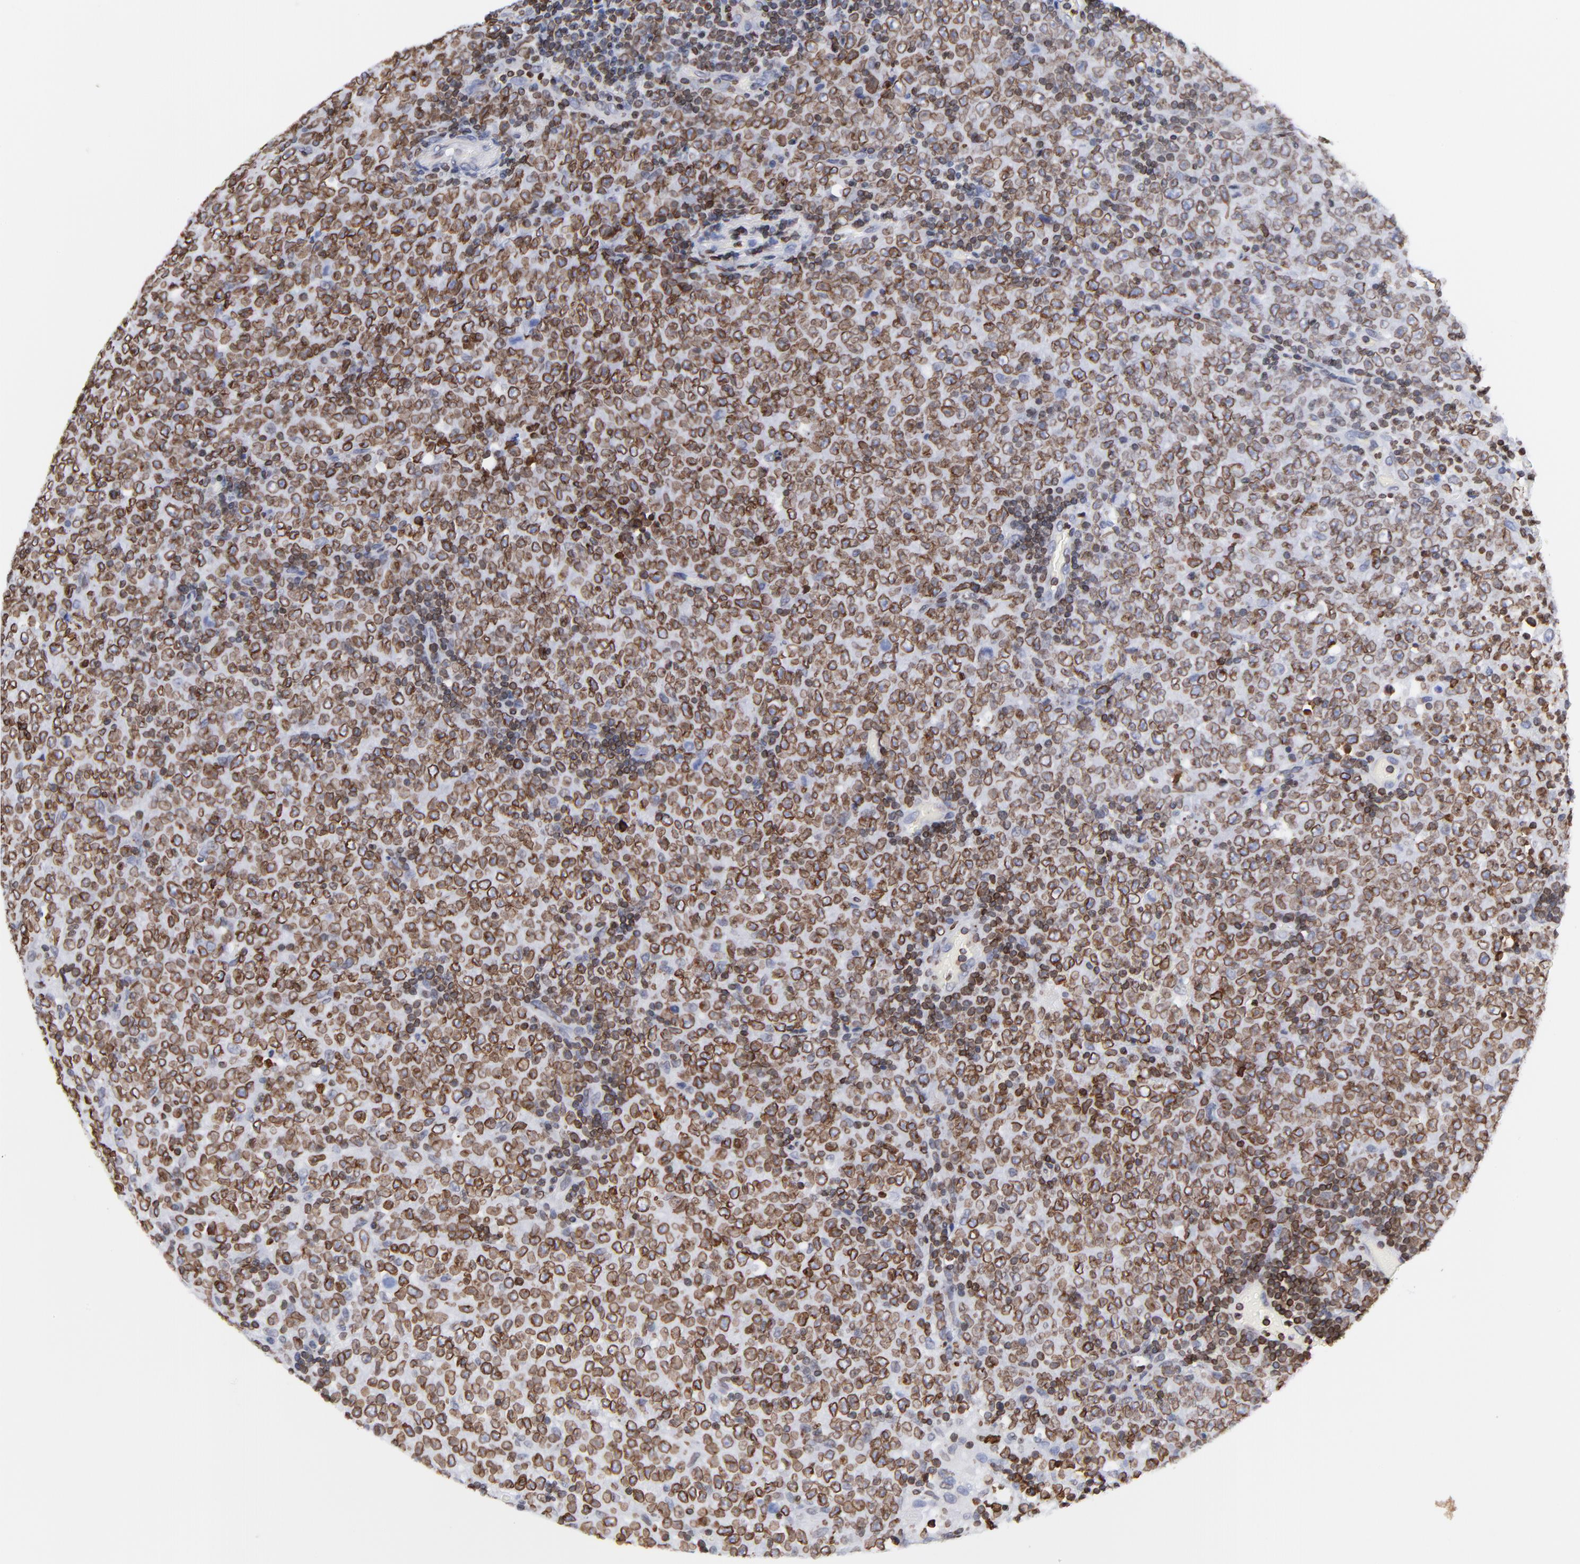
{"staining": {"intensity": "strong", "quantity": ">75%", "location": "cytoplasmic/membranous,nuclear"}, "tissue": "lymphoma", "cell_type": "Tumor cells", "image_type": "cancer", "snomed": [{"axis": "morphology", "description": "Malignant lymphoma, non-Hodgkin's type, High grade"}, {"axis": "topography", "description": "Tonsil"}], "caption": "Immunohistochemical staining of high-grade malignant lymphoma, non-Hodgkin's type displays high levels of strong cytoplasmic/membranous and nuclear expression in approximately >75% of tumor cells.", "gene": "THAP7", "patient": {"sex": "female", "age": 36}}